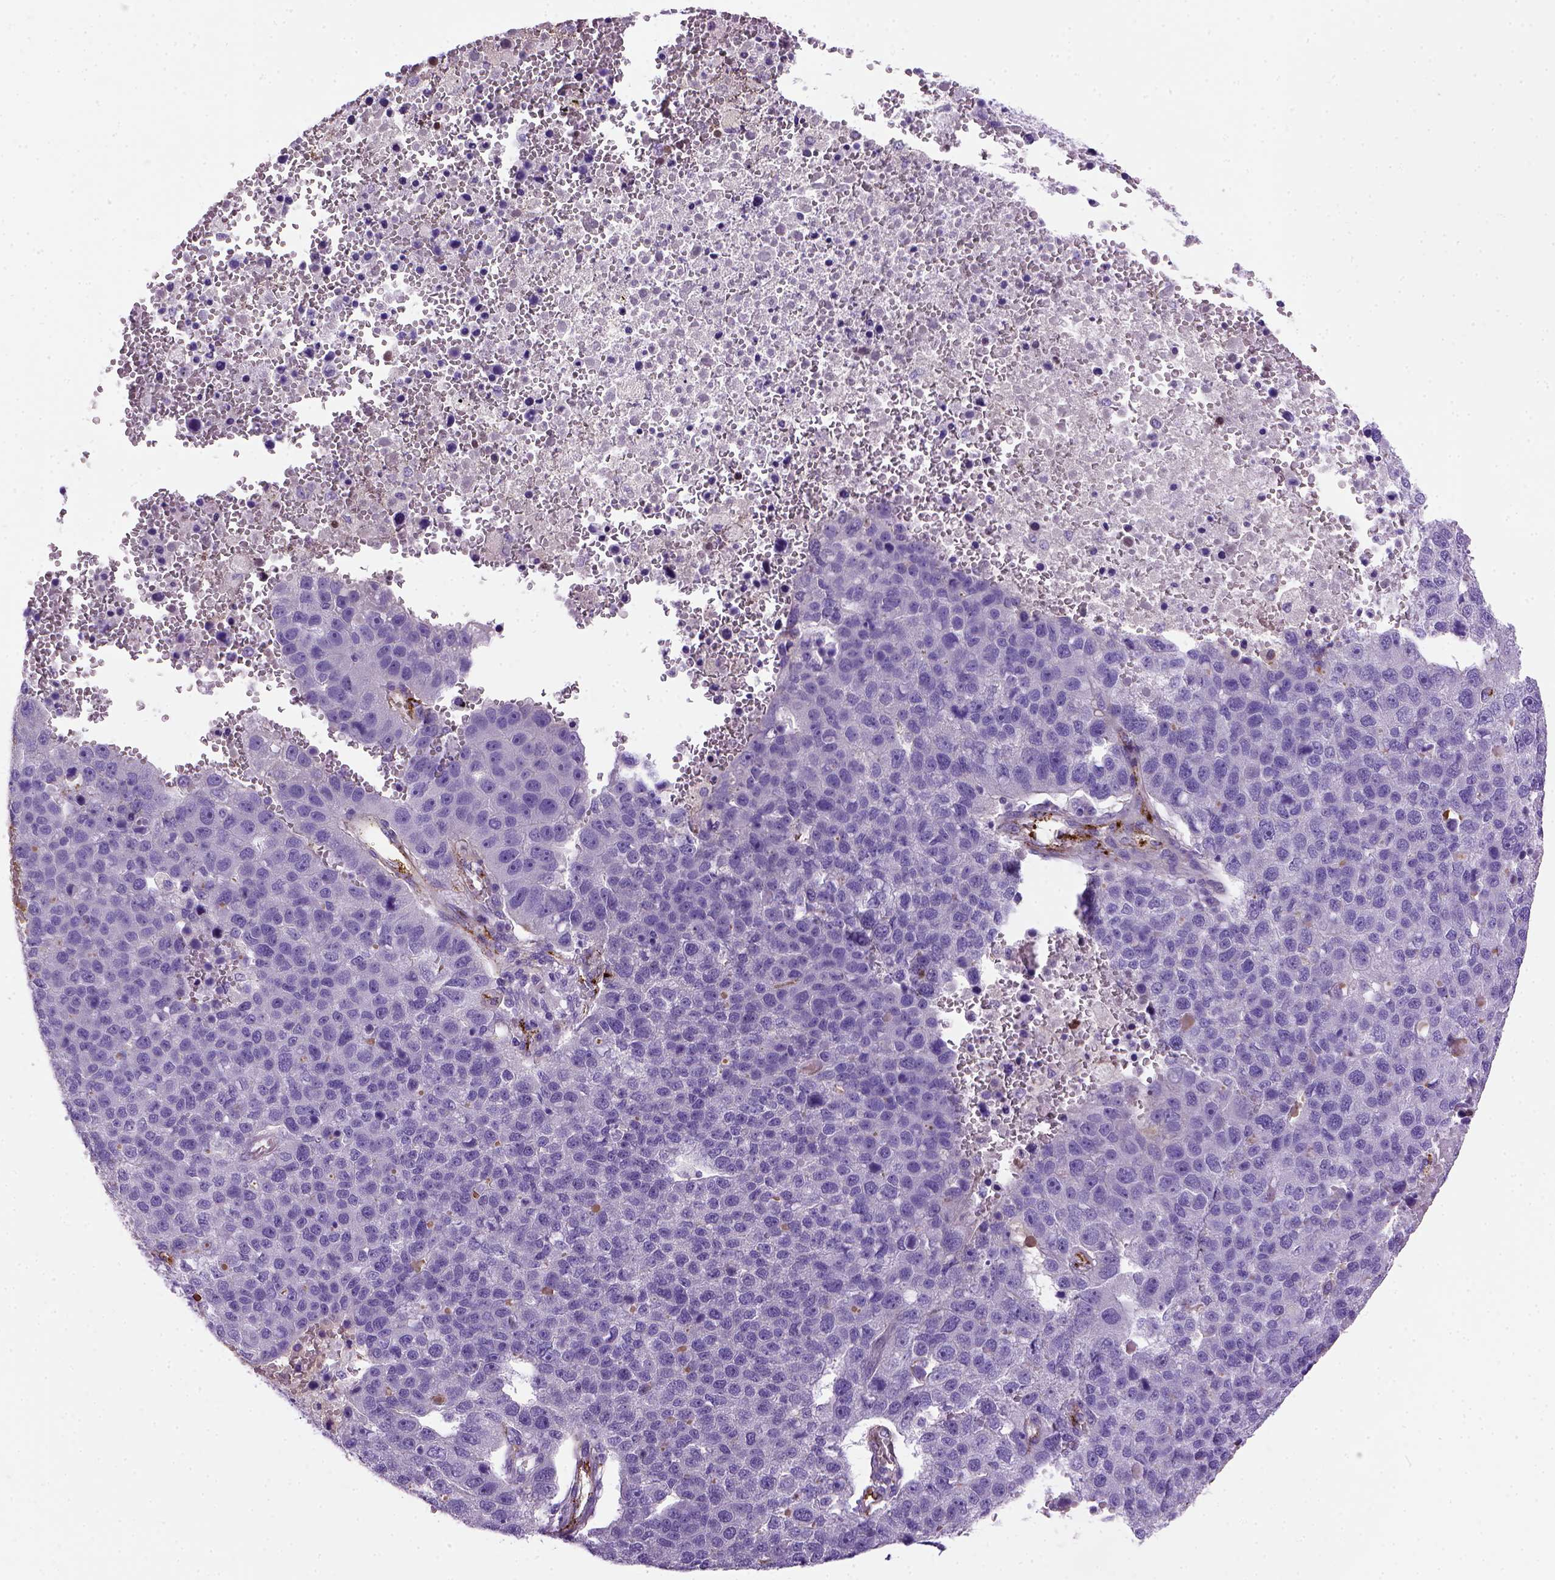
{"staining": {"intensity": "negative", "quantity": "none", "location": "none"}, "tissue": "pancreatic cancer", "cell_type": "Tumor cells", "image_type": "cancer", "snomed": [{"axis": "morphology", "description": "Adenocarcinoma, NOS"}, {"axis": "topography", "description": "Pancreas"}], "caption": "DAB (3,3'-diaminobenzidine) immunohistochemical staining of human pancreatic adenocarcinoma exhibits no significant positivity in tumor cells.", "gene": "VWF", "patient": {"sex": "female", "age": 61}}